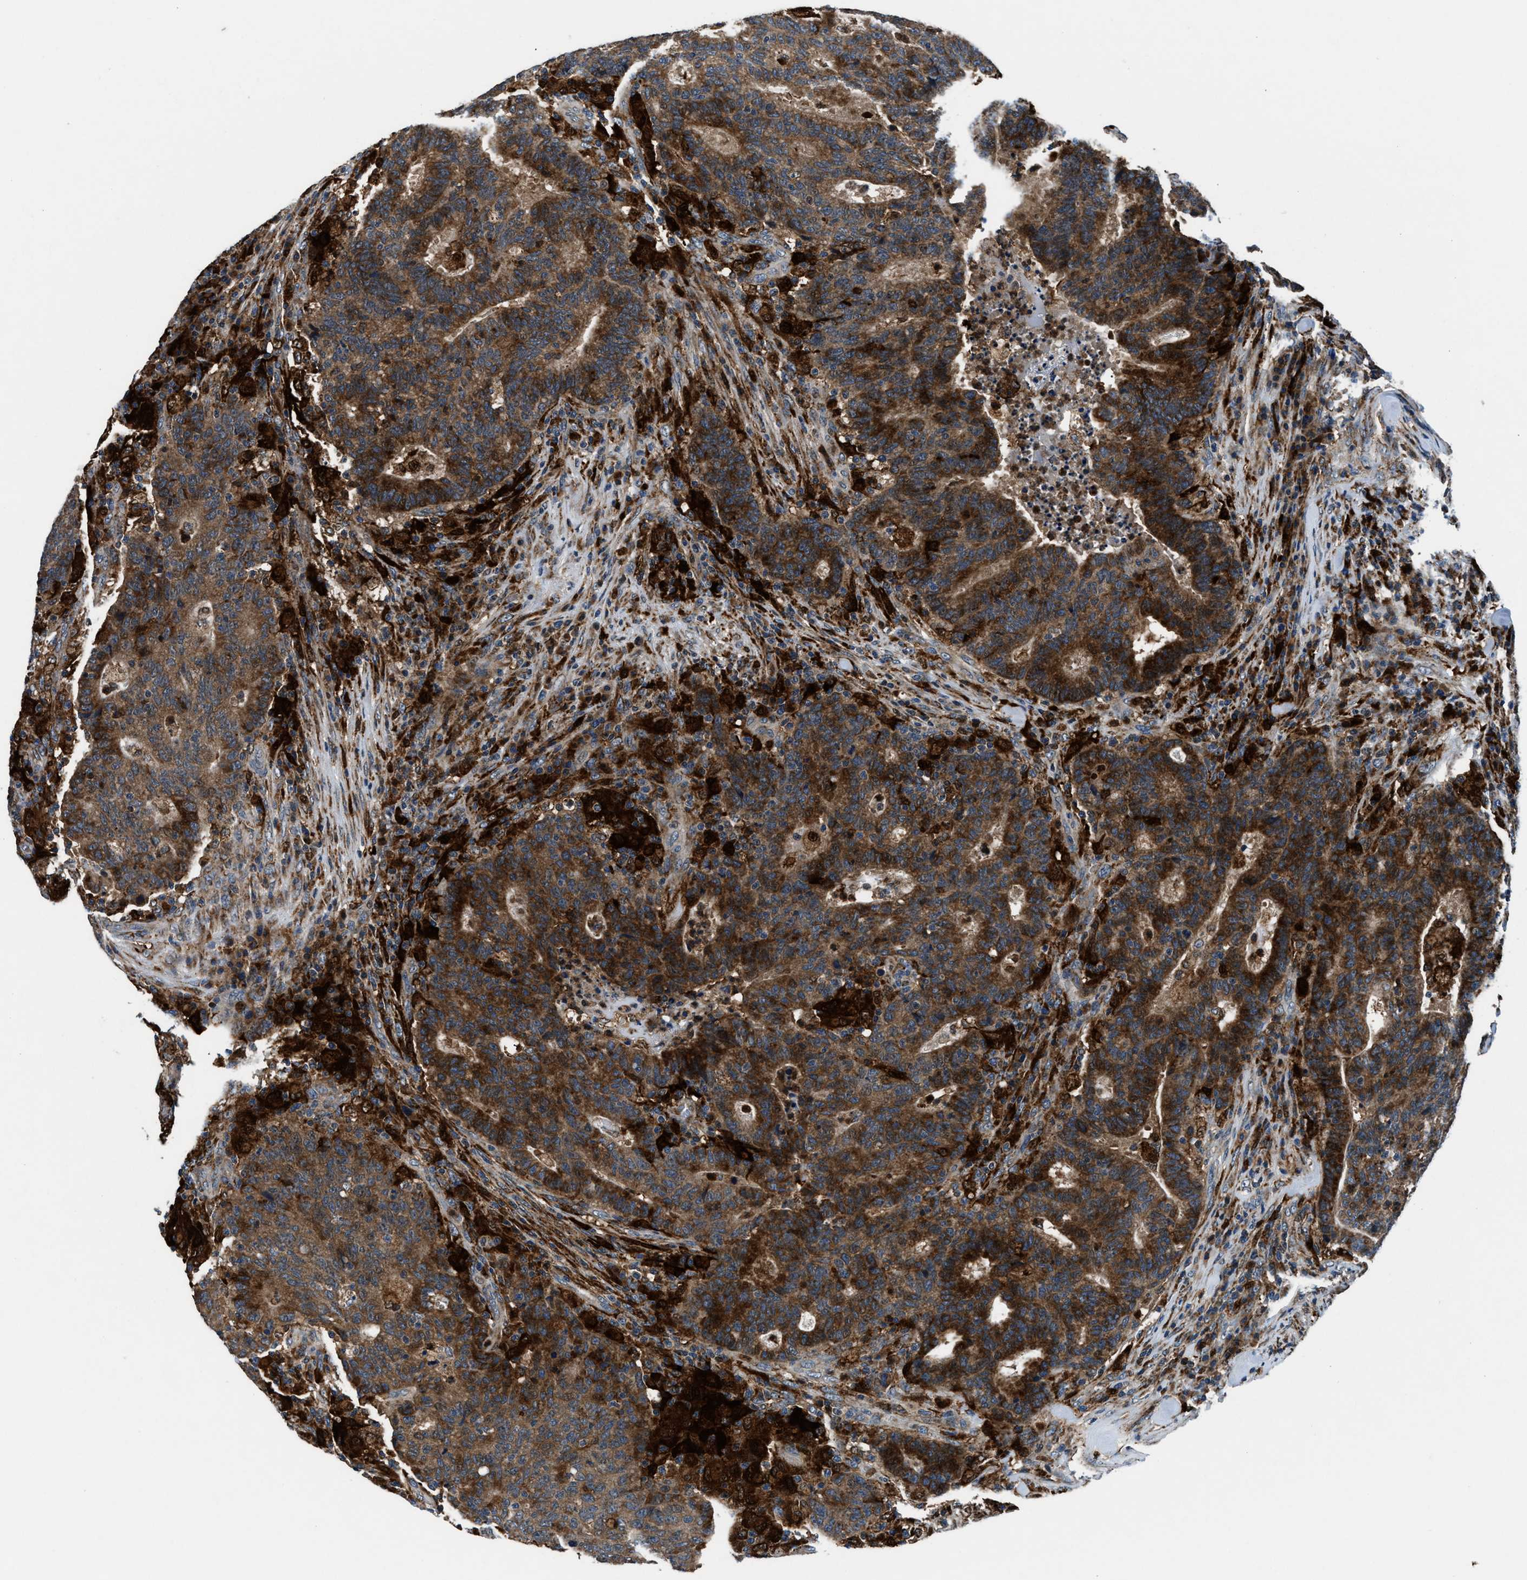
{"staining": {"intensity": "strong", "quantity": ">75%", "location": "cytoplasmic/membranous"}, "tissue": "colorectal cancer", "cell_type": "Tumor cells", "image_type": "cancer", "snomed": [{"axis": "morphology", "description": "Adenocarcinoma, NOS"}, {"axis": "topography", "description": "Colon"}], "caption": "A brown stain highlights strong cytoplasmic/membranous positivity of a protein in human colorectal cancer tumor cells.", "gene": "FAM221A", "patient": {"sex": "female", "age": 75}}